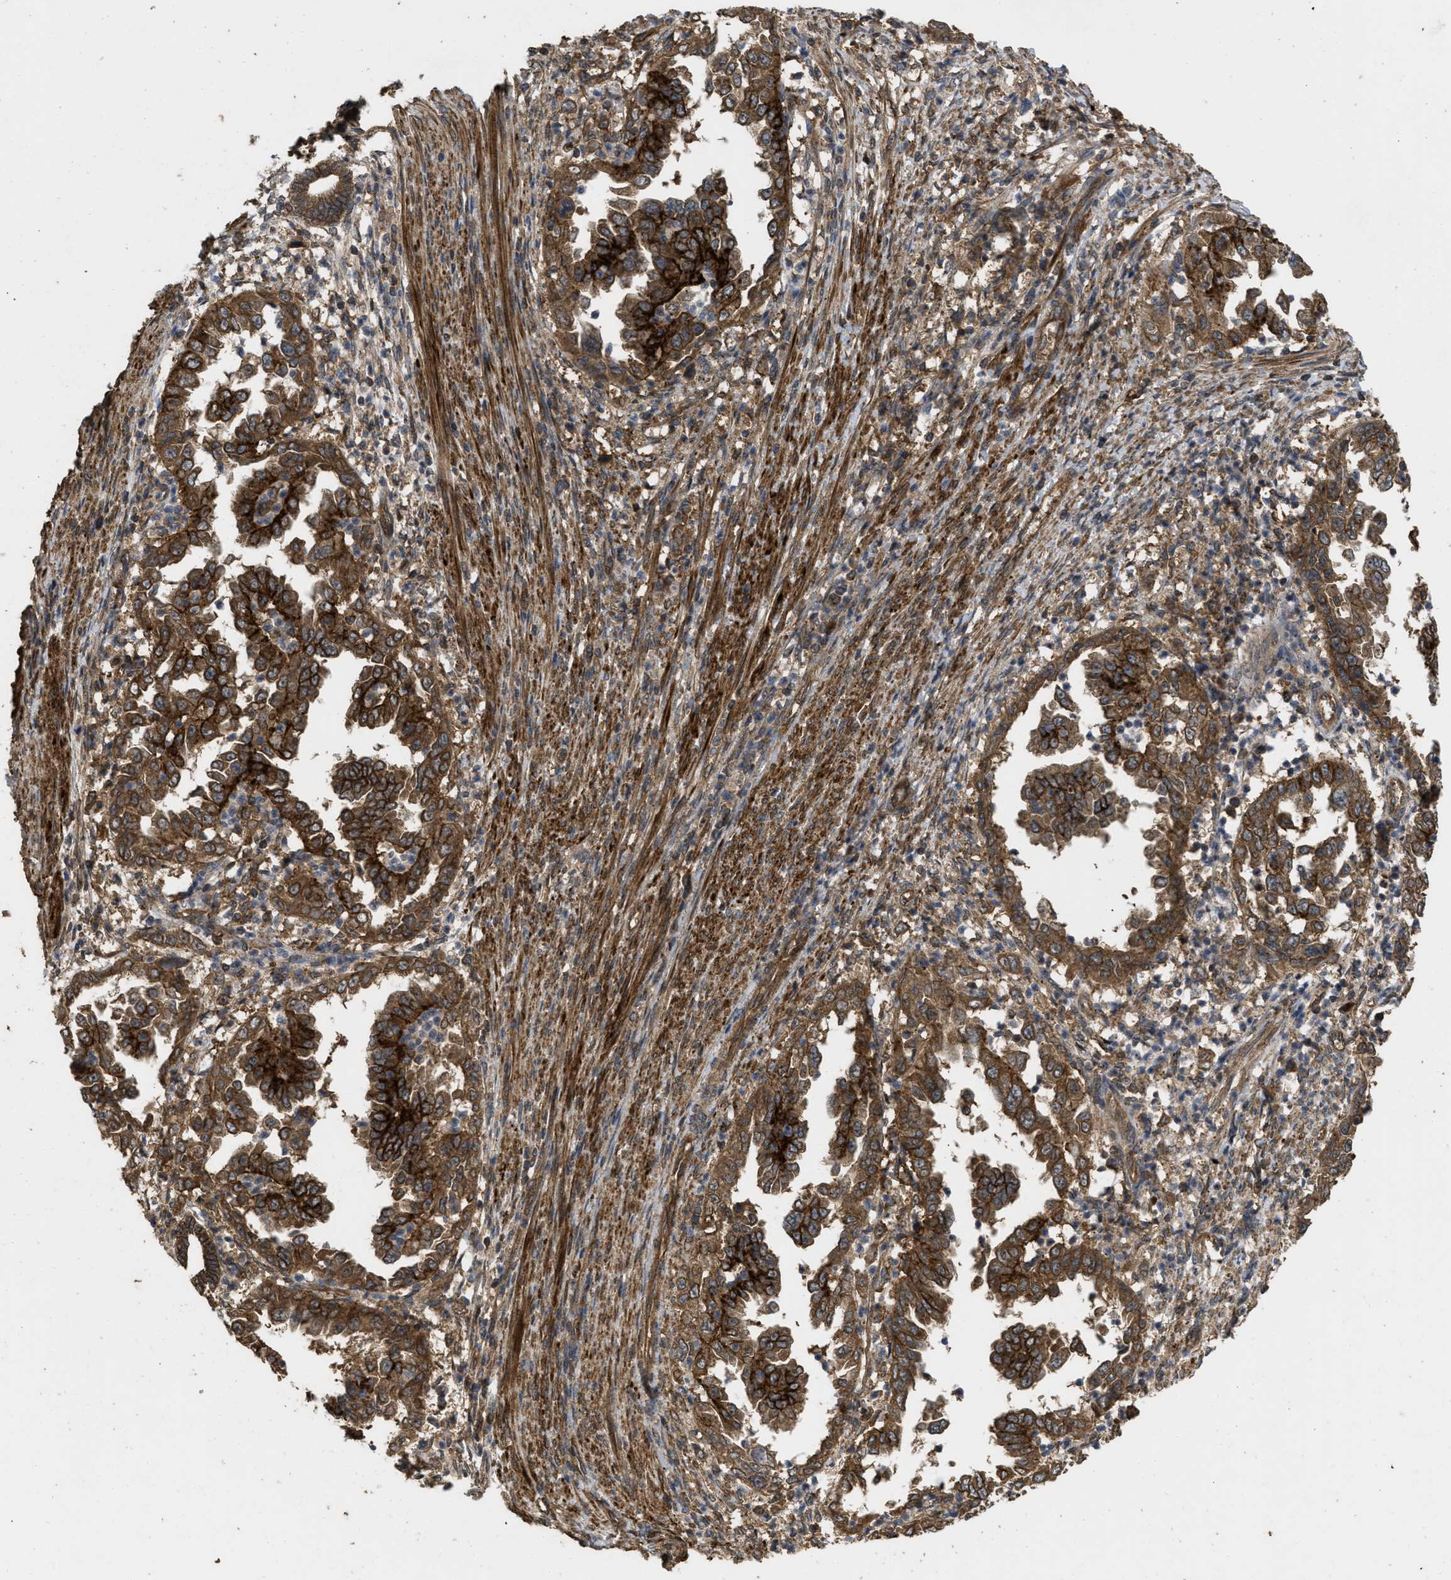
{"staining": {"intensity": "strong", "quantity": ">75%", "location": "cytoplasmic/membranous"}, "tissue": "endometrial cancer", "cell_type": "Tumor cells", "image_type": "cancer", "snomed": [{"axis": "morphology", "description": "Adenocarcinoma, NOS"}, {"axis": "topography", "description": "Endometrium"}], "caption": "Endometrial cancer stained with immunohistochemistry demonstrates strong cytoplasmic/membranous staining in approximately >75% of tumor cells.", "gene": "FZD6", "patient": {"sex": "female", "age": 85}}